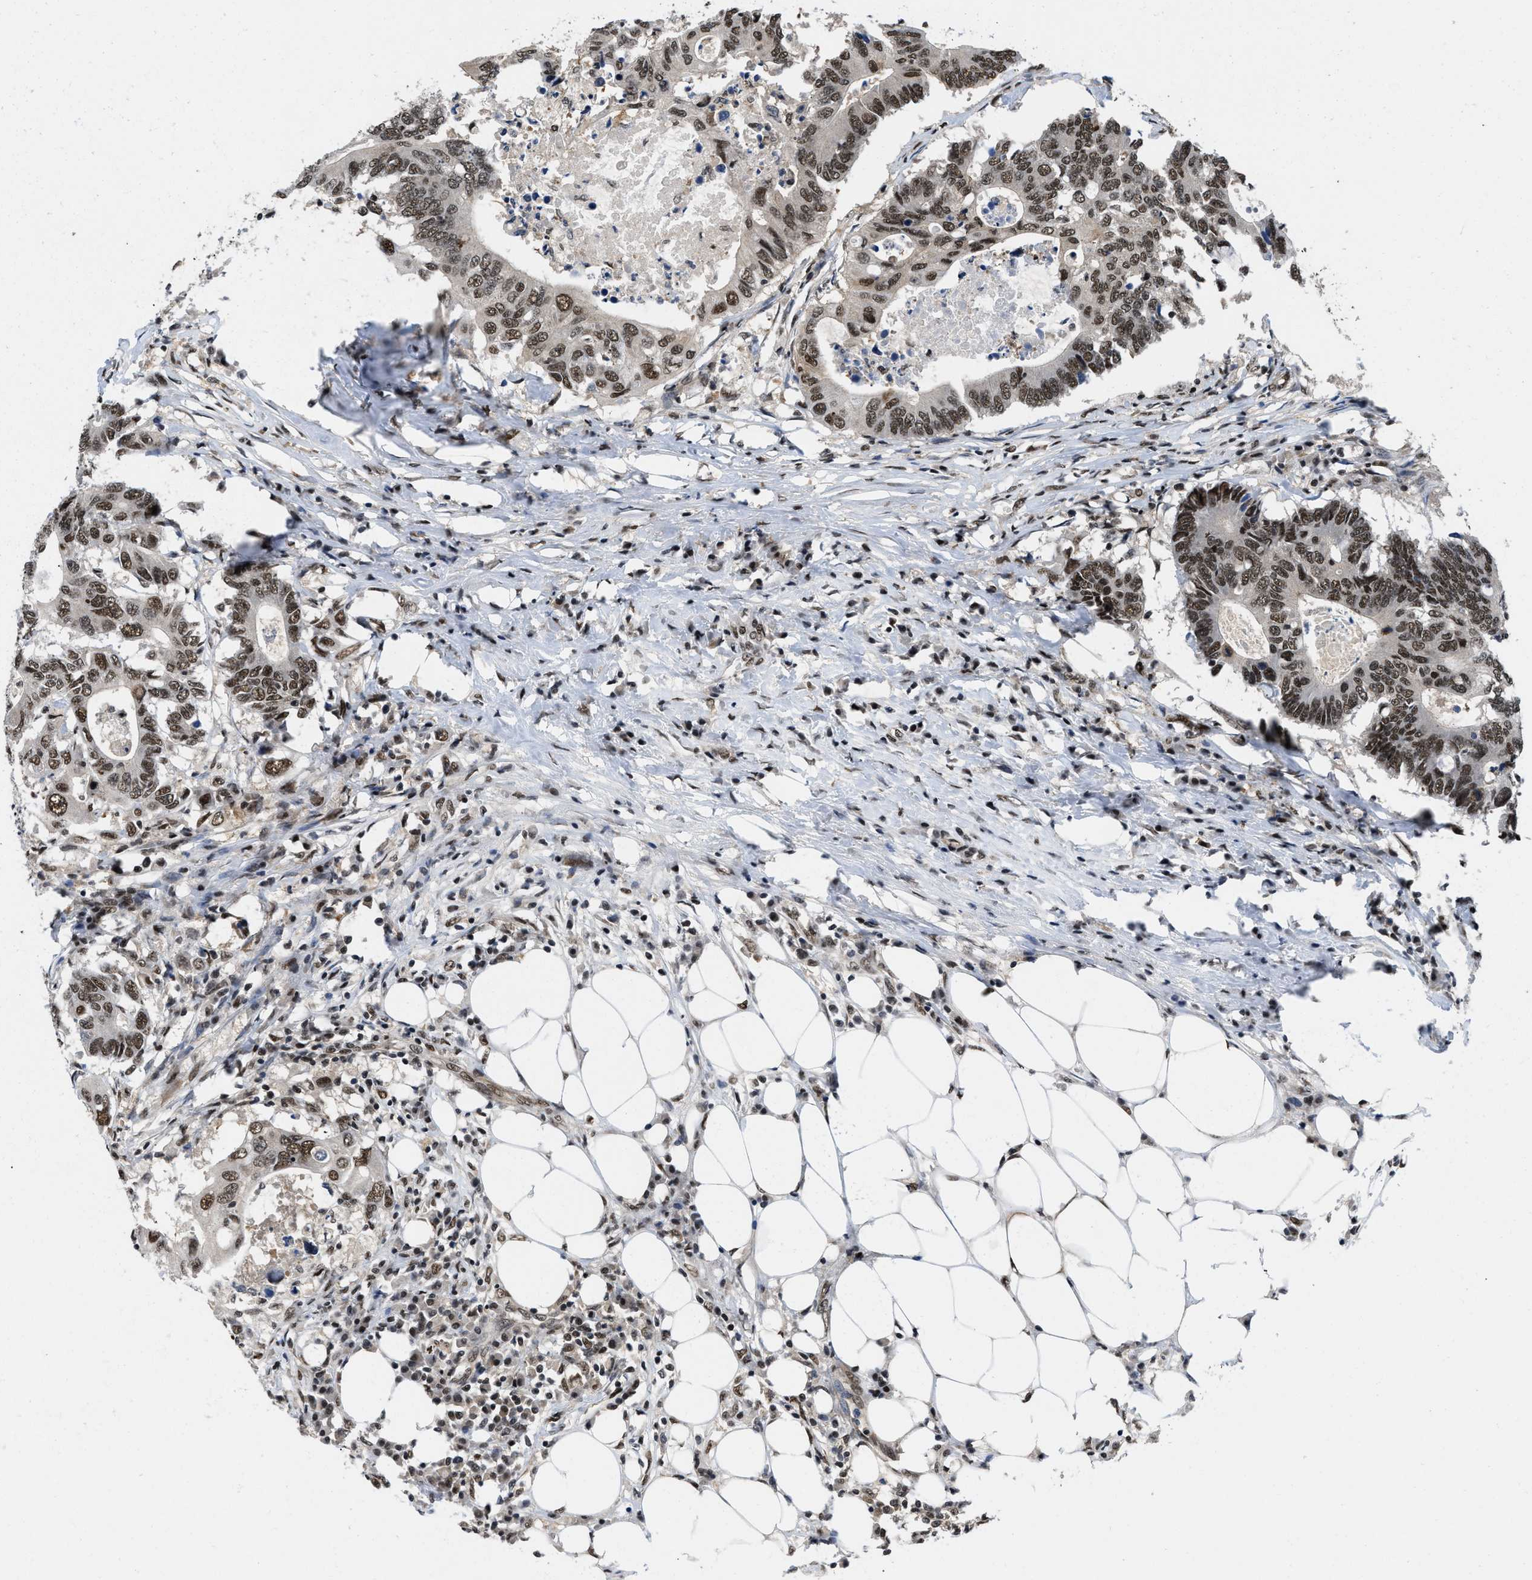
{"staining": {"intensity": "strong", "quantity": ">75%", "location": "nuclear"}, "tissue": "colorectal cancer", "cell_type": "Tumor cells", "image_type": "cancer", "snomed": [{"axis": "morphology", "description": "Adenocarcinoma, NOS"}, {"axis": "topography", "description": "Colon"}], "caption": "Brown immunohistochemical staining in adenocarcinoma (colorectal) exhibits strong nuclear expression in about >75% of tumor cells. Ihc stains the protein of interest in brown and the nuclei are stained blue.", "gene": "SAFB", "patient": {"sex": "male", "age": 71}}